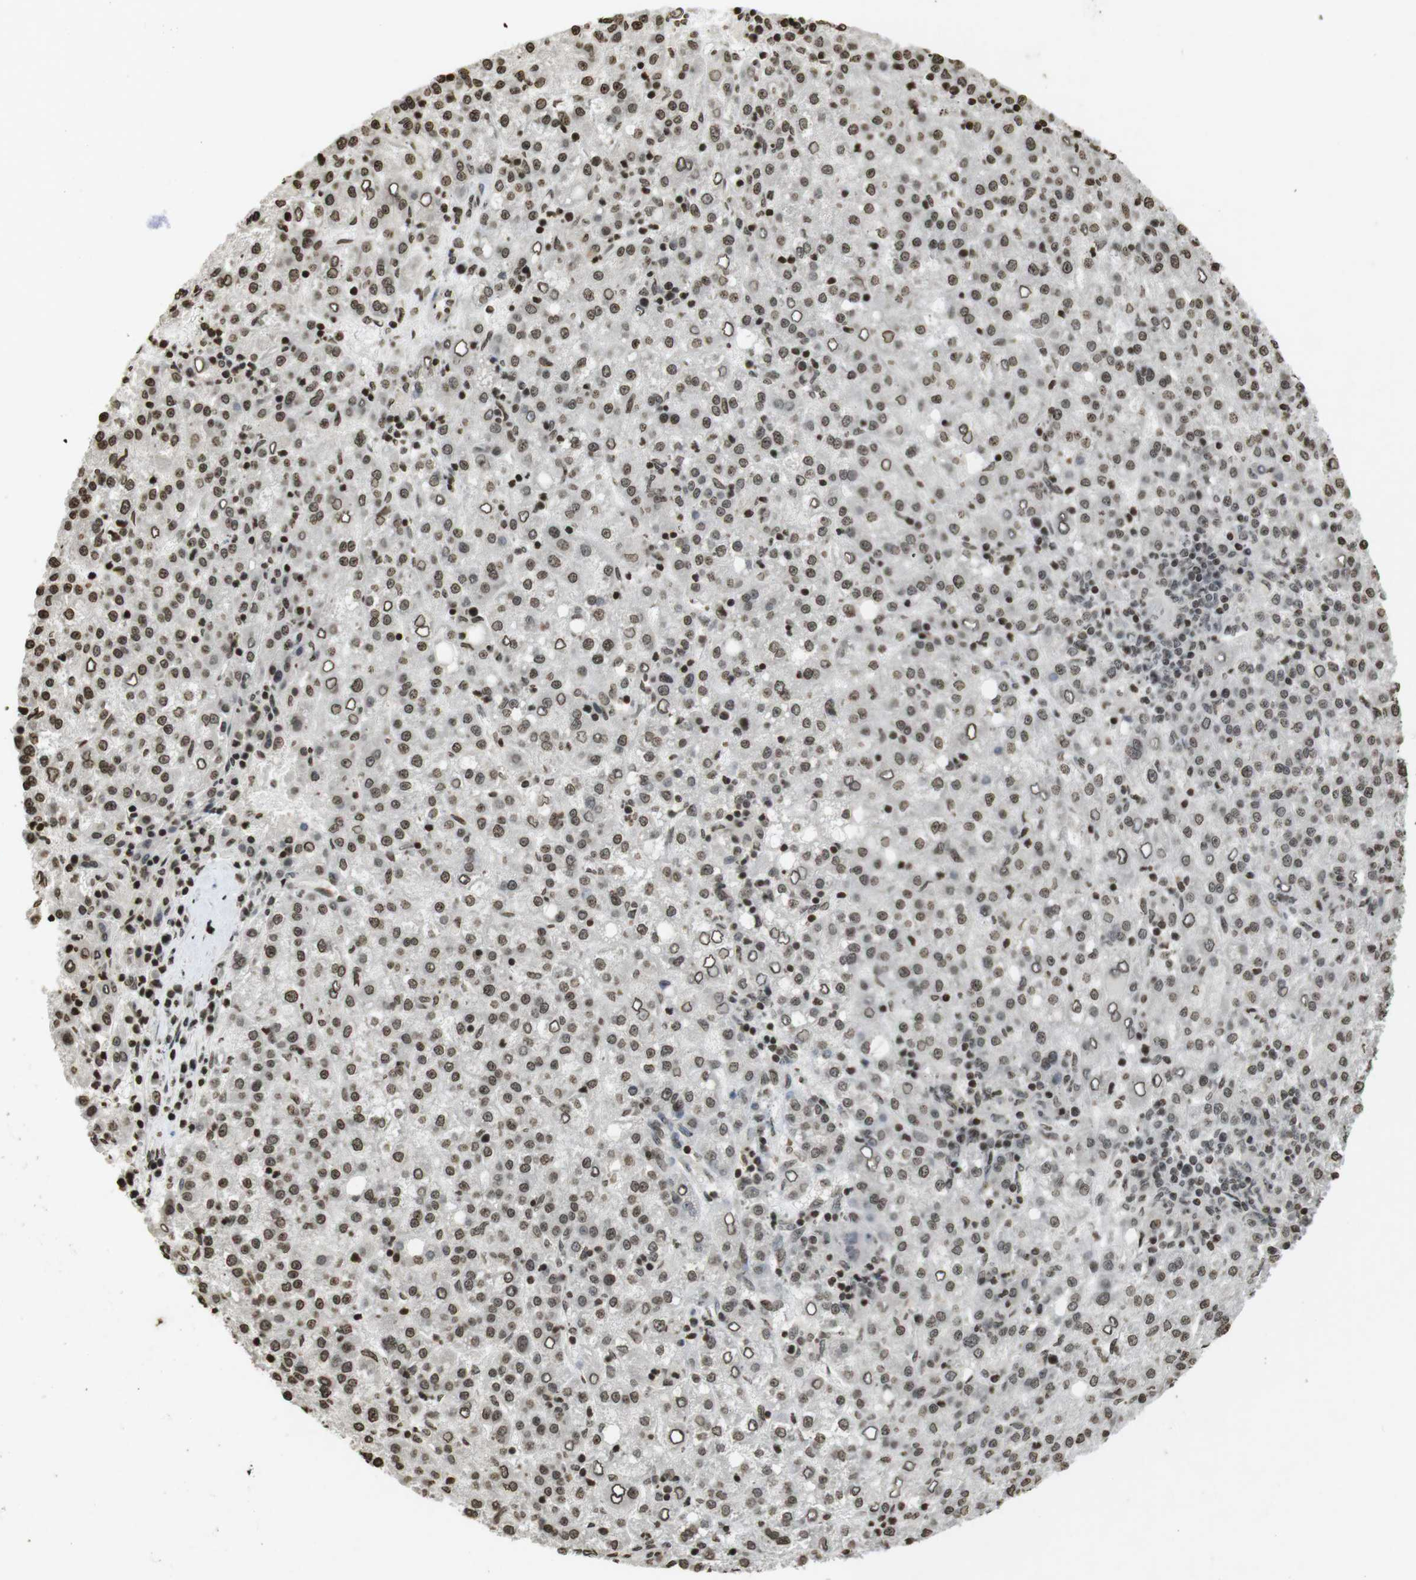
{"staining": {"intensity": "moderate", "quantity": ">75%", "location": "nuclear"}, "tissue": "liver cancer", "cell_type": "Tumor cells", "image_type": "cancer", "snomed": [{"axis": "morphology", "description": "Carcinoma, Hepatocellular, NOS"}, {"axis": "topography", "description": "Liver"}], "caption": "Human liver hepatocellular carcinoma stained with a protein marker displays moderate staining in tumor cells.", "gene": "FOXA3", "patient": {"sex": "female", "age": 58}}